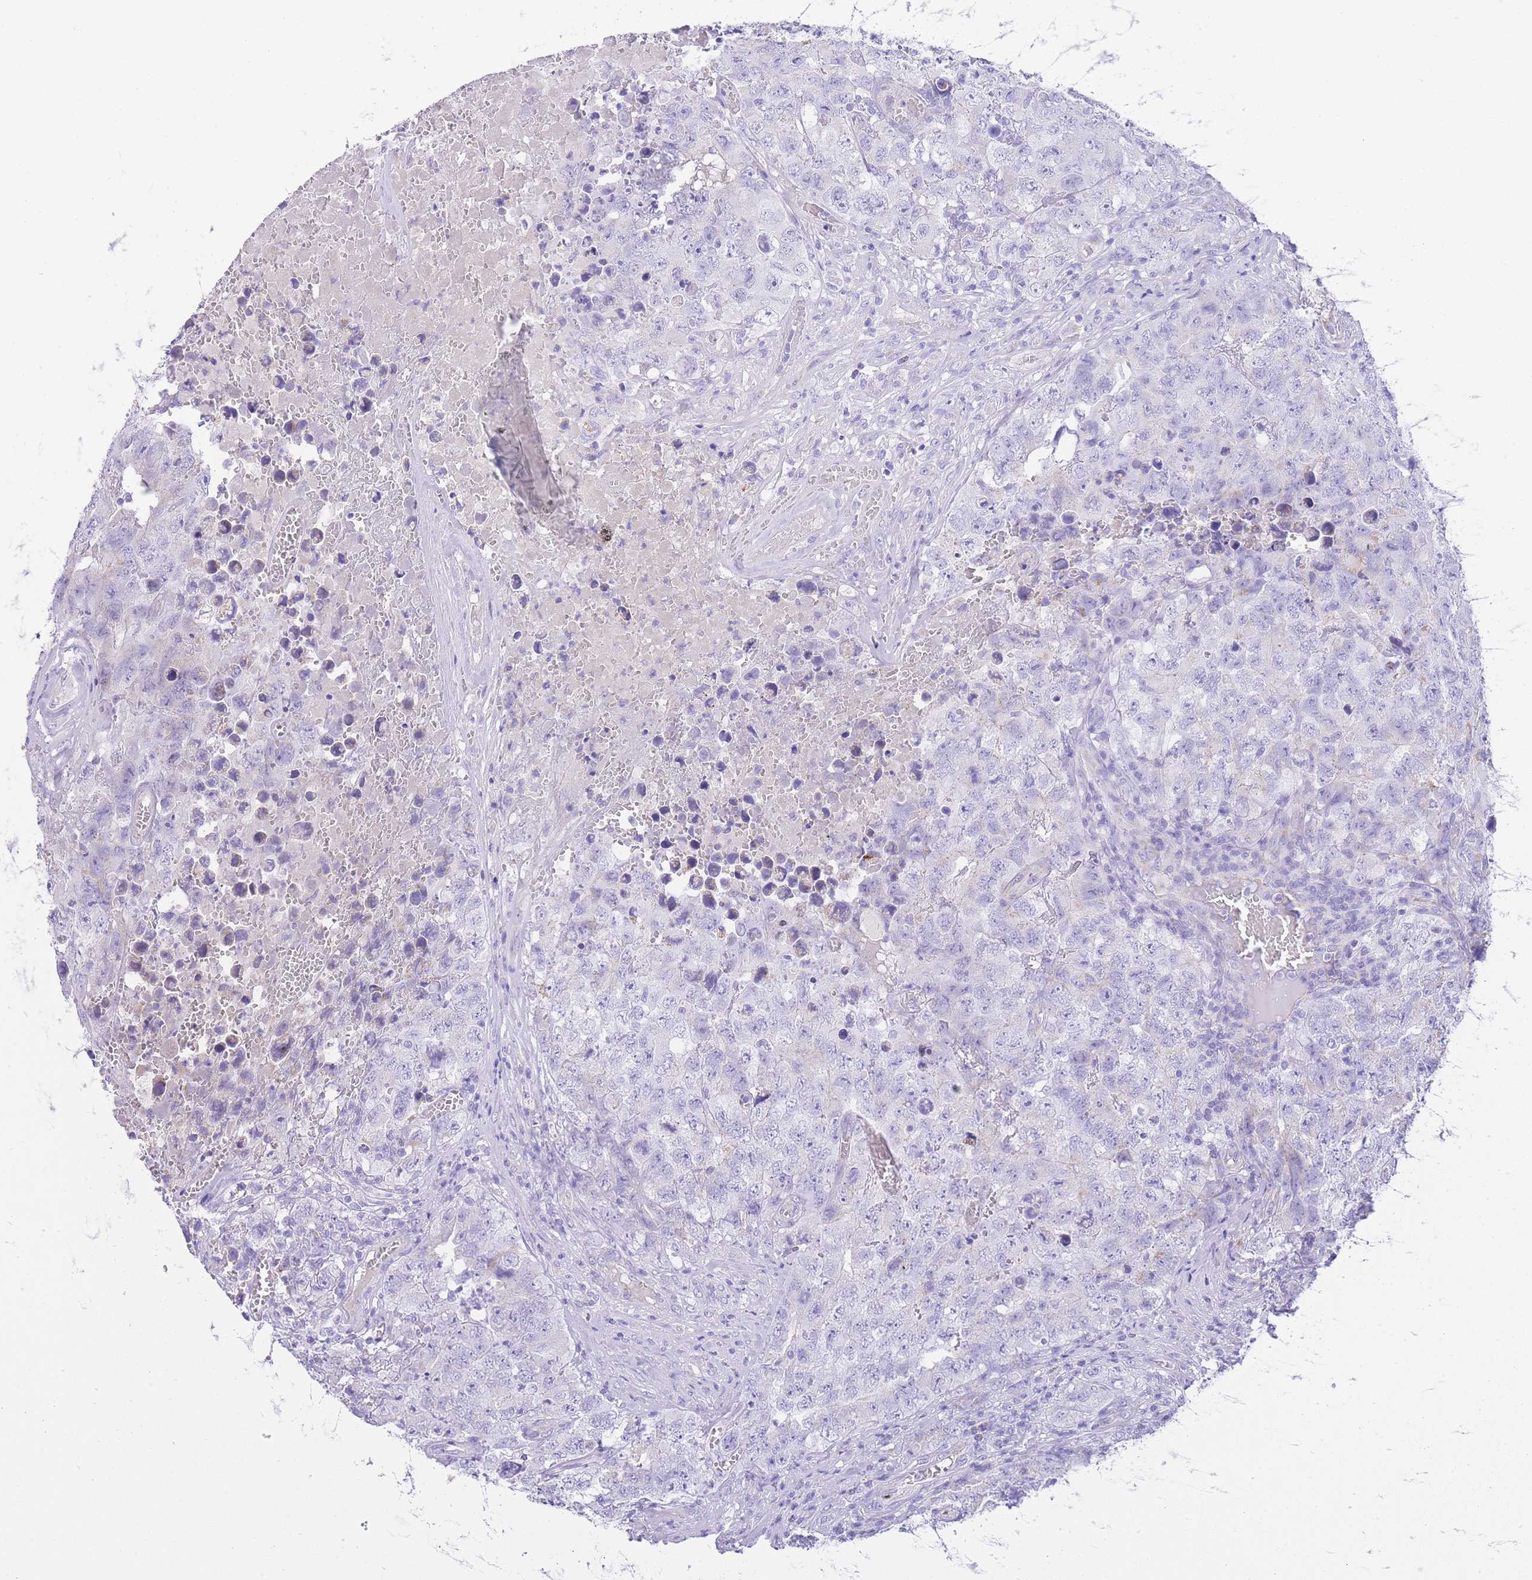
{"staining": {"intensity": "negative", "quantity": "none", "location": "none"}, "tissue": "testis cancer", "cell_type": "Tumor cells", "image_type": "cancer", "snomed": [{"axis": "morphology", "description": "Carcinoma, Embryonal, NOS"}, {"axis": "topography", "description": "Testis"}], "caption": "A micrograph of testis cancer stained for a protein exhibits no brown staining in tumor cells.", "gene": "ACSM4", "patient": {"sex": "male", "age": 31}}